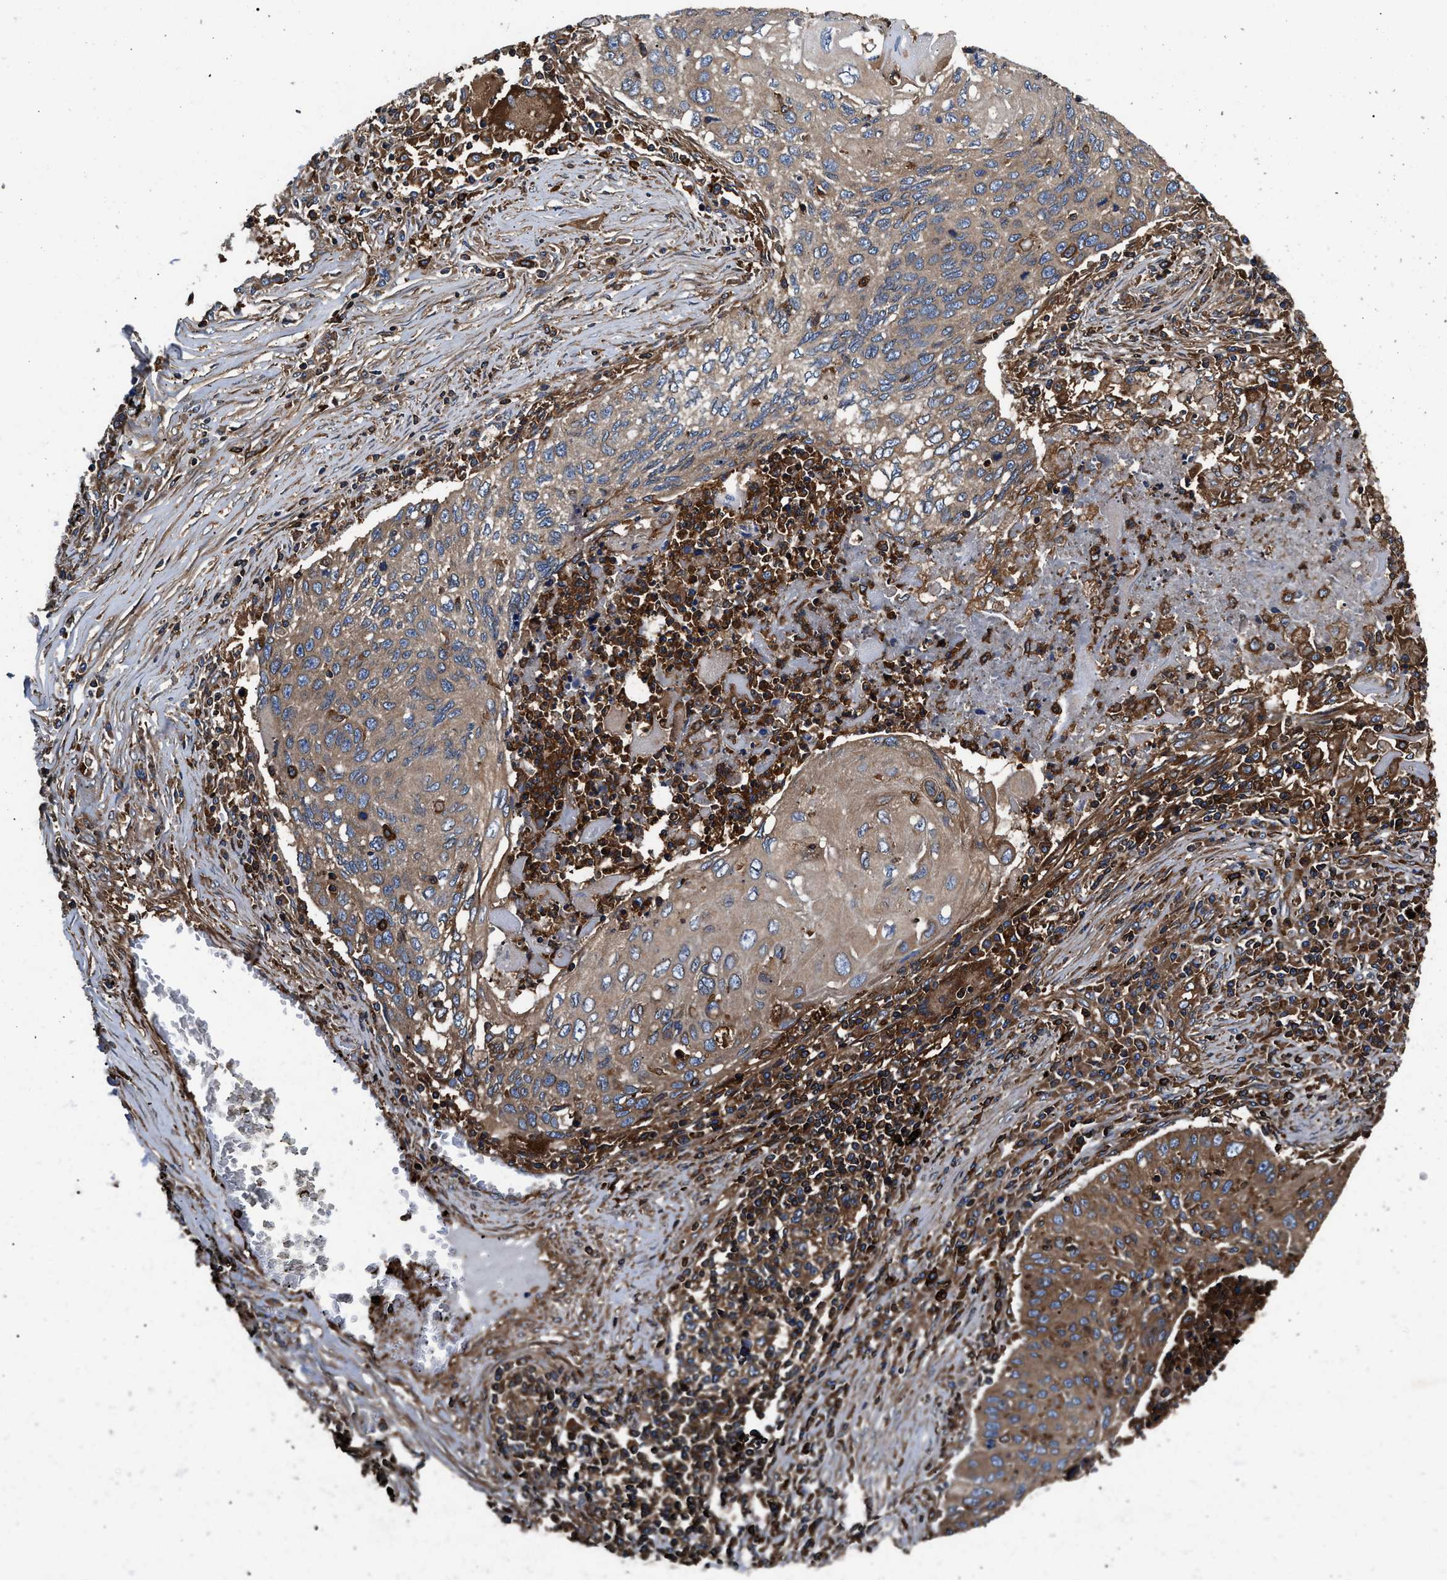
{"staining": {"intensity": "moderate", "quantity": ">75%", "location": "cytoplasmic/membranous"}, "tissue": "lung cancer", "cell_type": "Tumor cells", "image_type": "cancer", "snomed": [{"axis": "morphology", "description": "Squamous cell carcinoma, NOS"}, {"axis": "topography", "description": "Lung"}], "caption": "Immunohistochemical staining of human squamous cell carcinoma (lung) demonstrates medium levels of moderate cytoplasmic/membranous staining in approximately >75% of tumor cells. Using DAB (3,3'-diaminobenzidine) (brown) and hematoxylin (blue) stains, captured at high magnification using brightfield microscopy.", "gene": "KYAT1", "patient": {"sex": "female", "age": 63}}